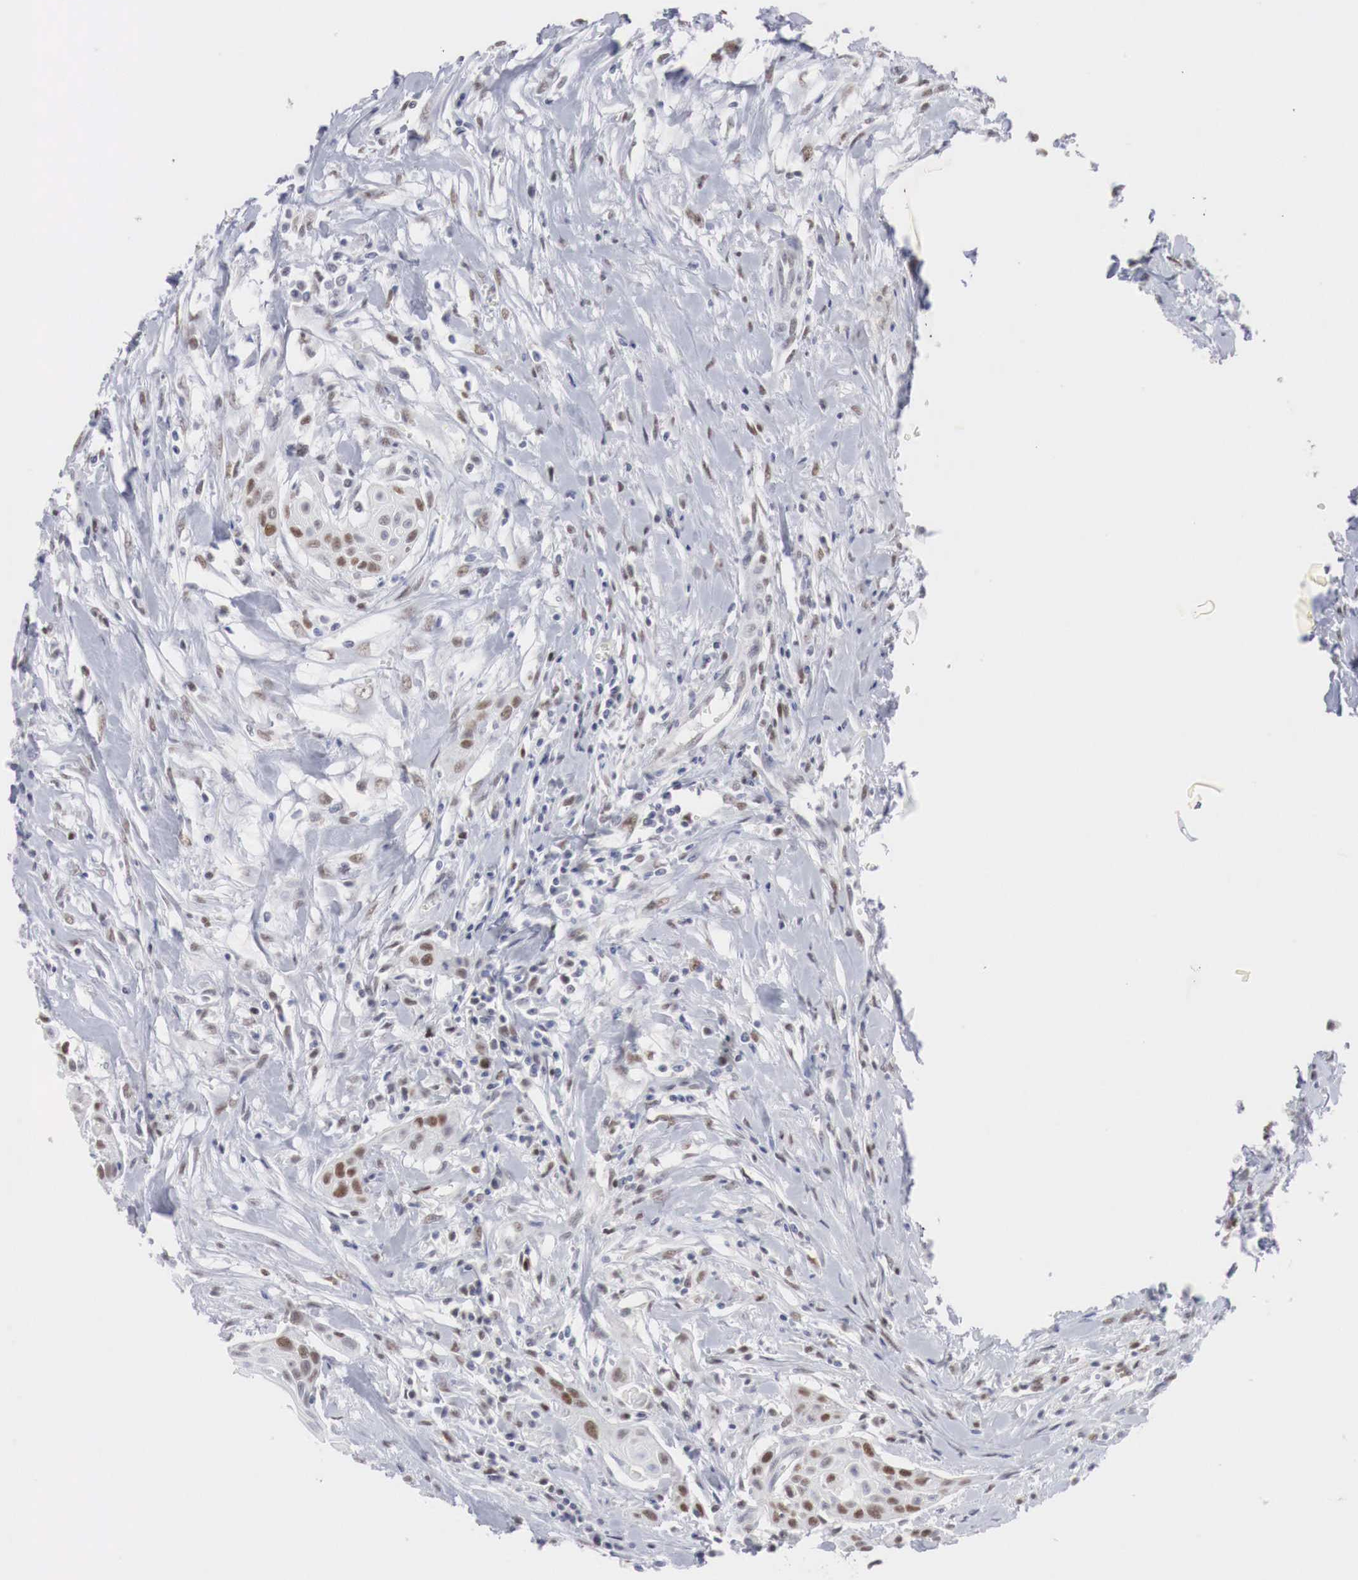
{"staining": {"intensity": "moderate", "quantity": ">75%", "location": "nuclear"}, "tissue": "head and neck cancer", "cell_type": "Tumor cells", "image_type": "cancer", "snomed": [{"axis": "morphology", "description": "Squamous cell carcinoma, NOS"}, {"axis": "morphology", "description": "Squamous cell carcinoma, metastatic, NOS"}, {"axis": "topography", "description": "Lymph node"}, {"axis": "topography", "description": "Salivary gland"}, {"axis": "topography", "description": "Head-Neck"}], "caption": "Head and neck cancer (metastatic squamous cell carcinoma) stained for a protein (brown) demonstrates moderate nuclear positive staining in approximately >75% of tumor cells.", "gene": "FOXP2", "patient": {"sex": "female", "age": 74}}